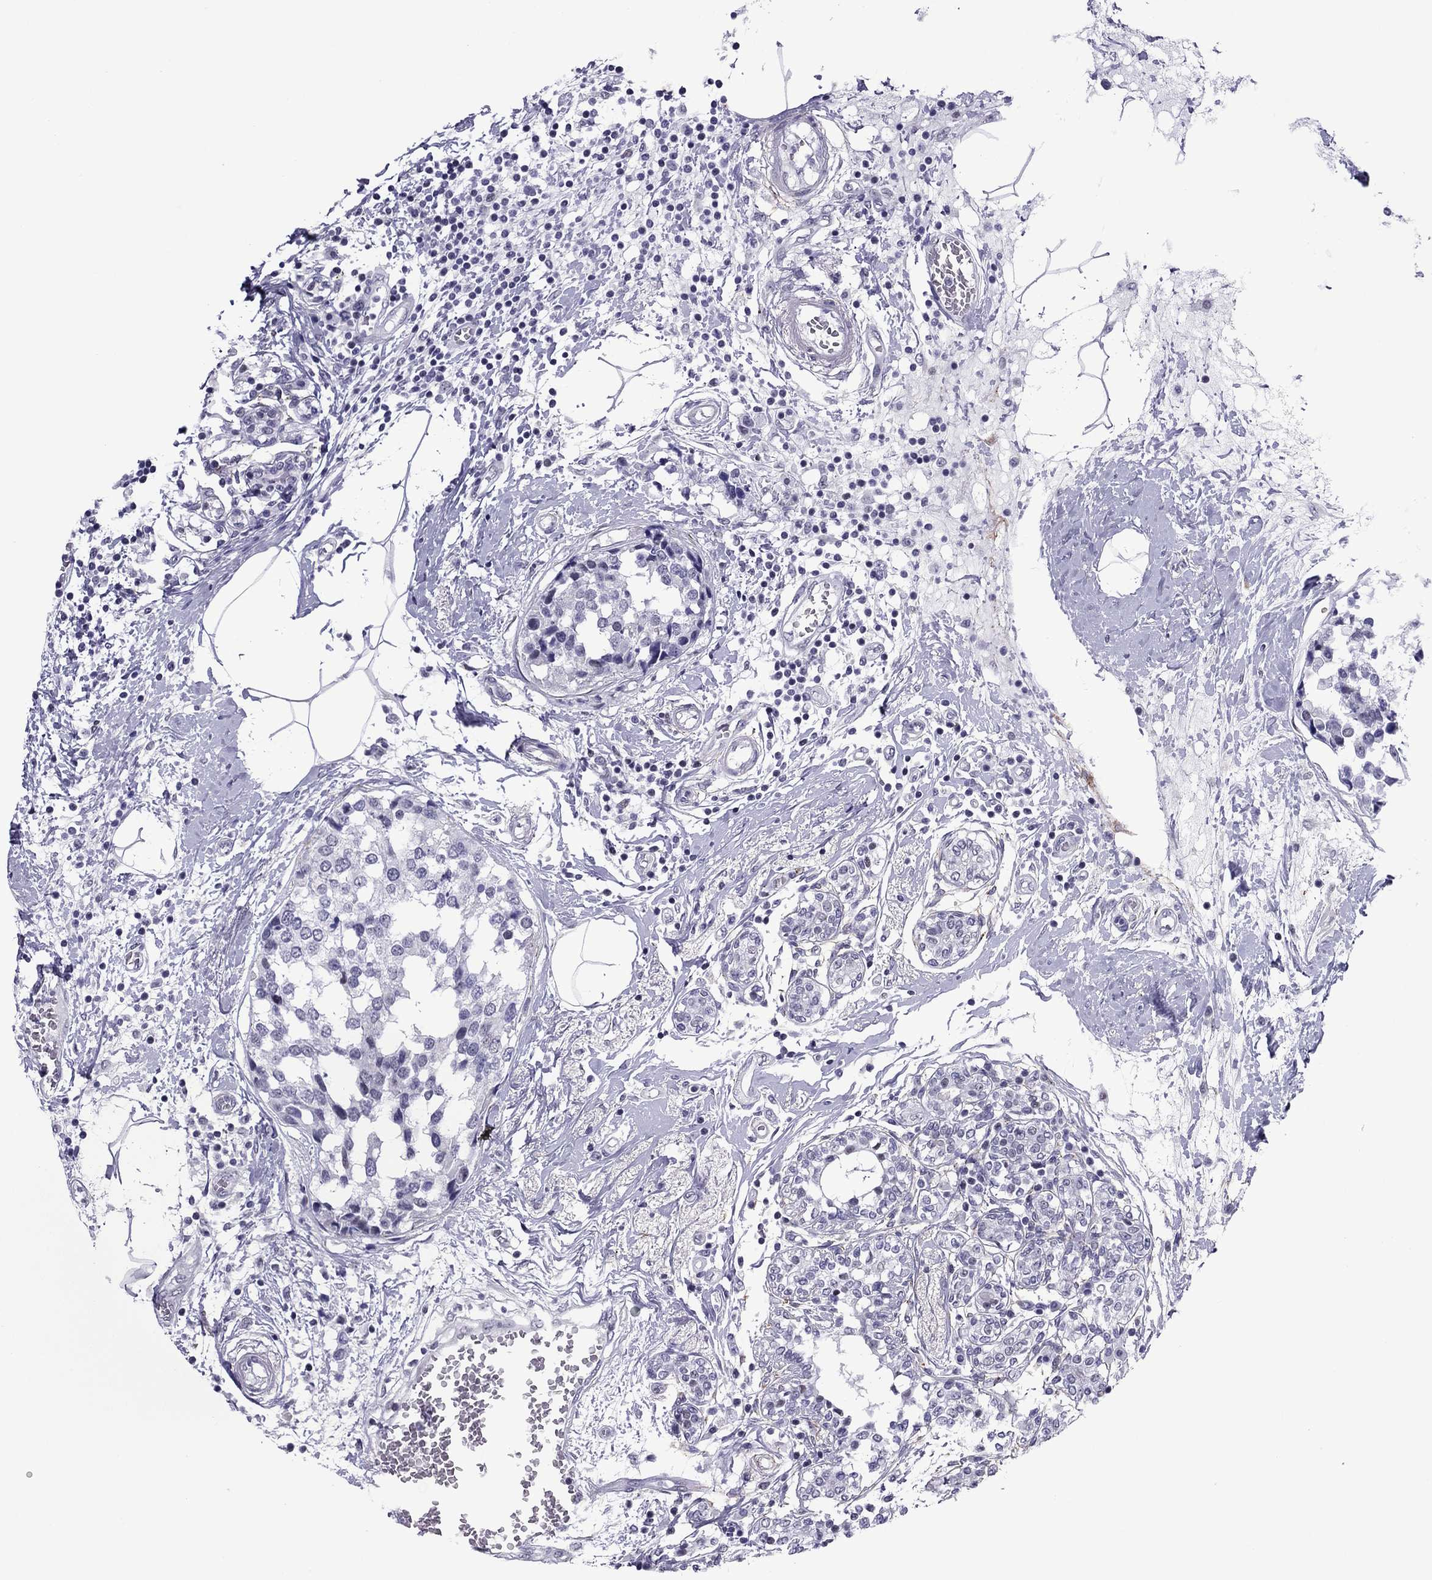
{"staining": {"intensity": "negative", "quantity": "none", "location": "none"}, "tissue": "breast cancer", "cell_type": "Tumor cells", "image_type": "cancer", "snomed": [{"axis": "morphology", "description": "Lobular carcinoma"}, {"axis": "topography", "description": "Breast"}], "caption": "This is an IHC photomicrograph of breast cancer (lobular carcinoma). There is no staining in tumor cells.", "gene": "ZNF646", "patient": {"sex": "female", "age": 59}}